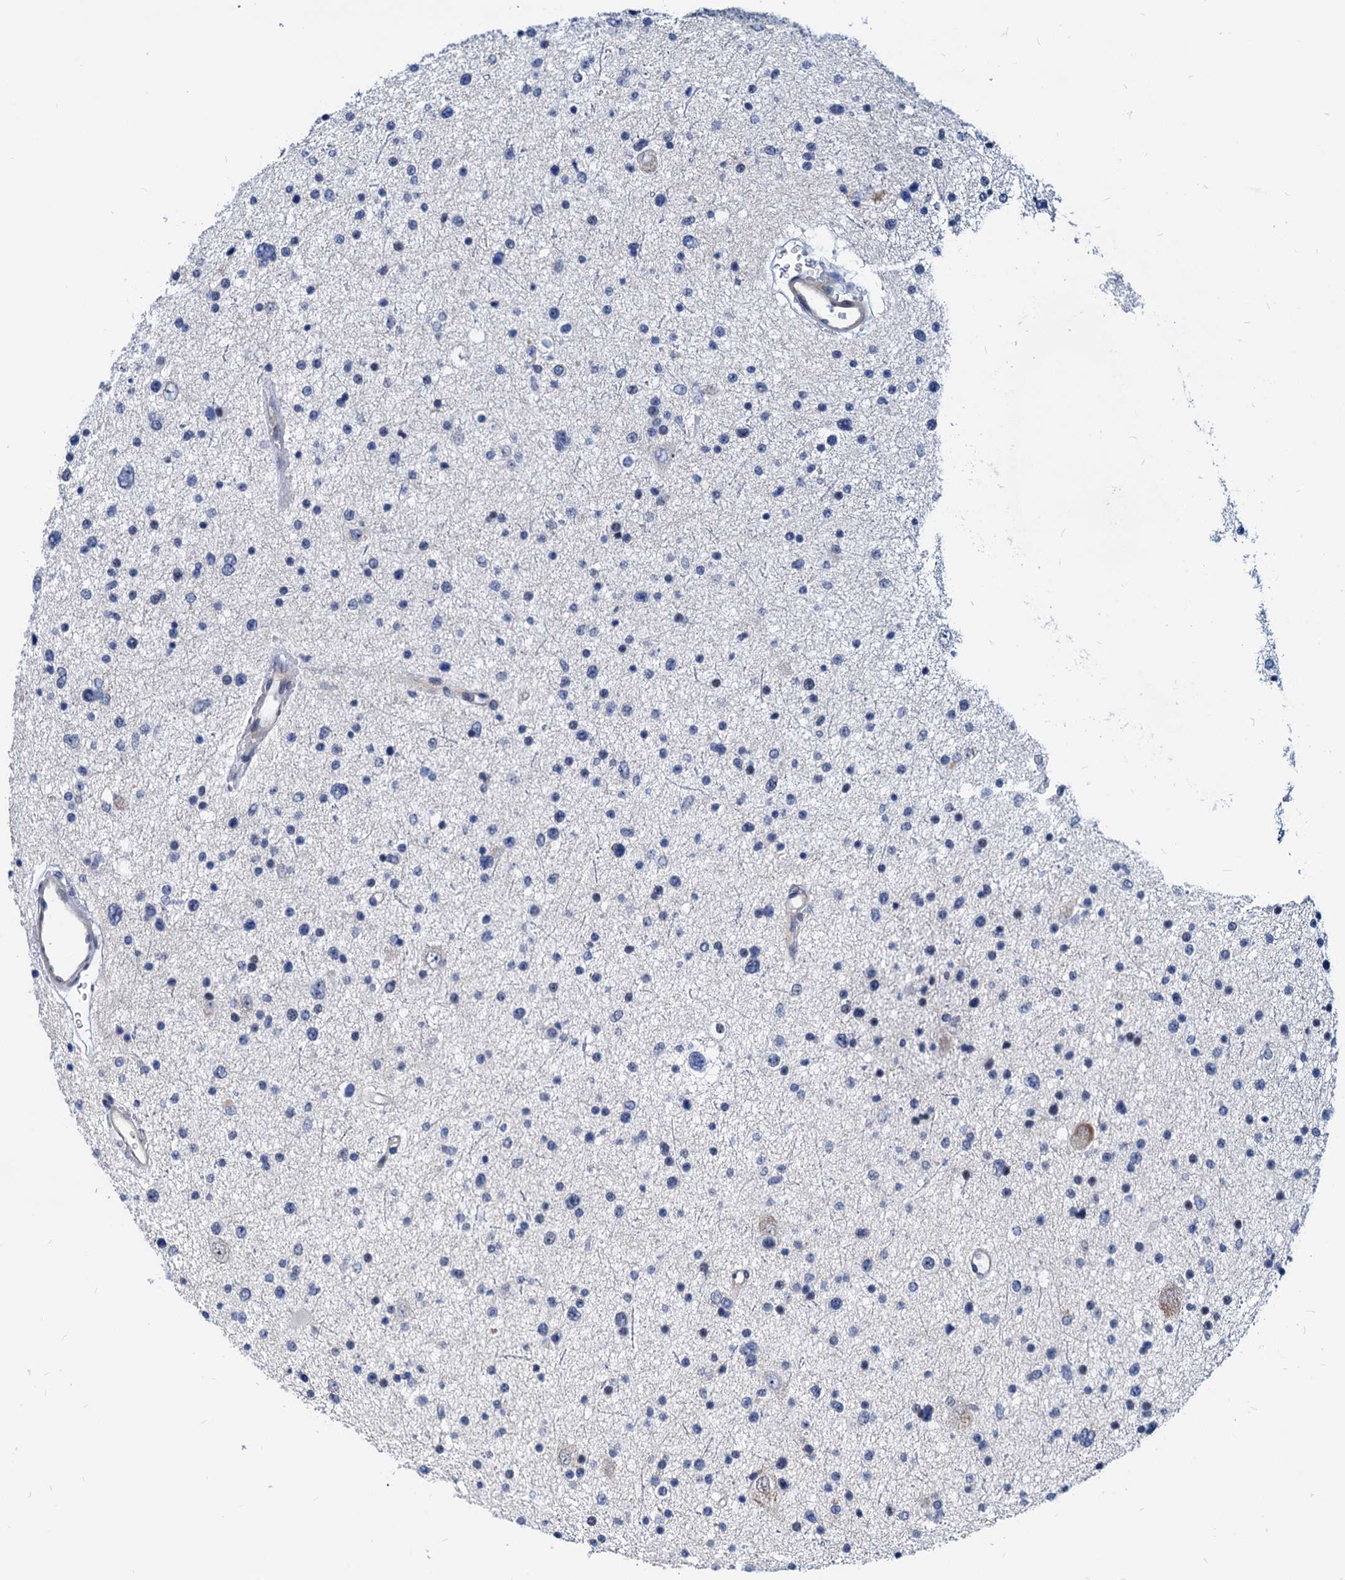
{"staining": {"intensity": "negative", "quantity": "none", "location": "none"}, "tissue": "glioma", "cell_type": "Tumor cells", "image_type": "cancer", "snomed": [{"axis": "morphology", "description": "Glioma, malignant, Low grade"}, {"axis": "topography", "description": "Brain"}], "caption": "IHC image of neoplastic tissue: malignant glioma (low-grade) stained with DAB (3,3'-diaminobenzidine) demonstrates no significant protein staining in tumor cells.", "gene": "HSF2", "patient": {"sex": "female", "age": 37}}